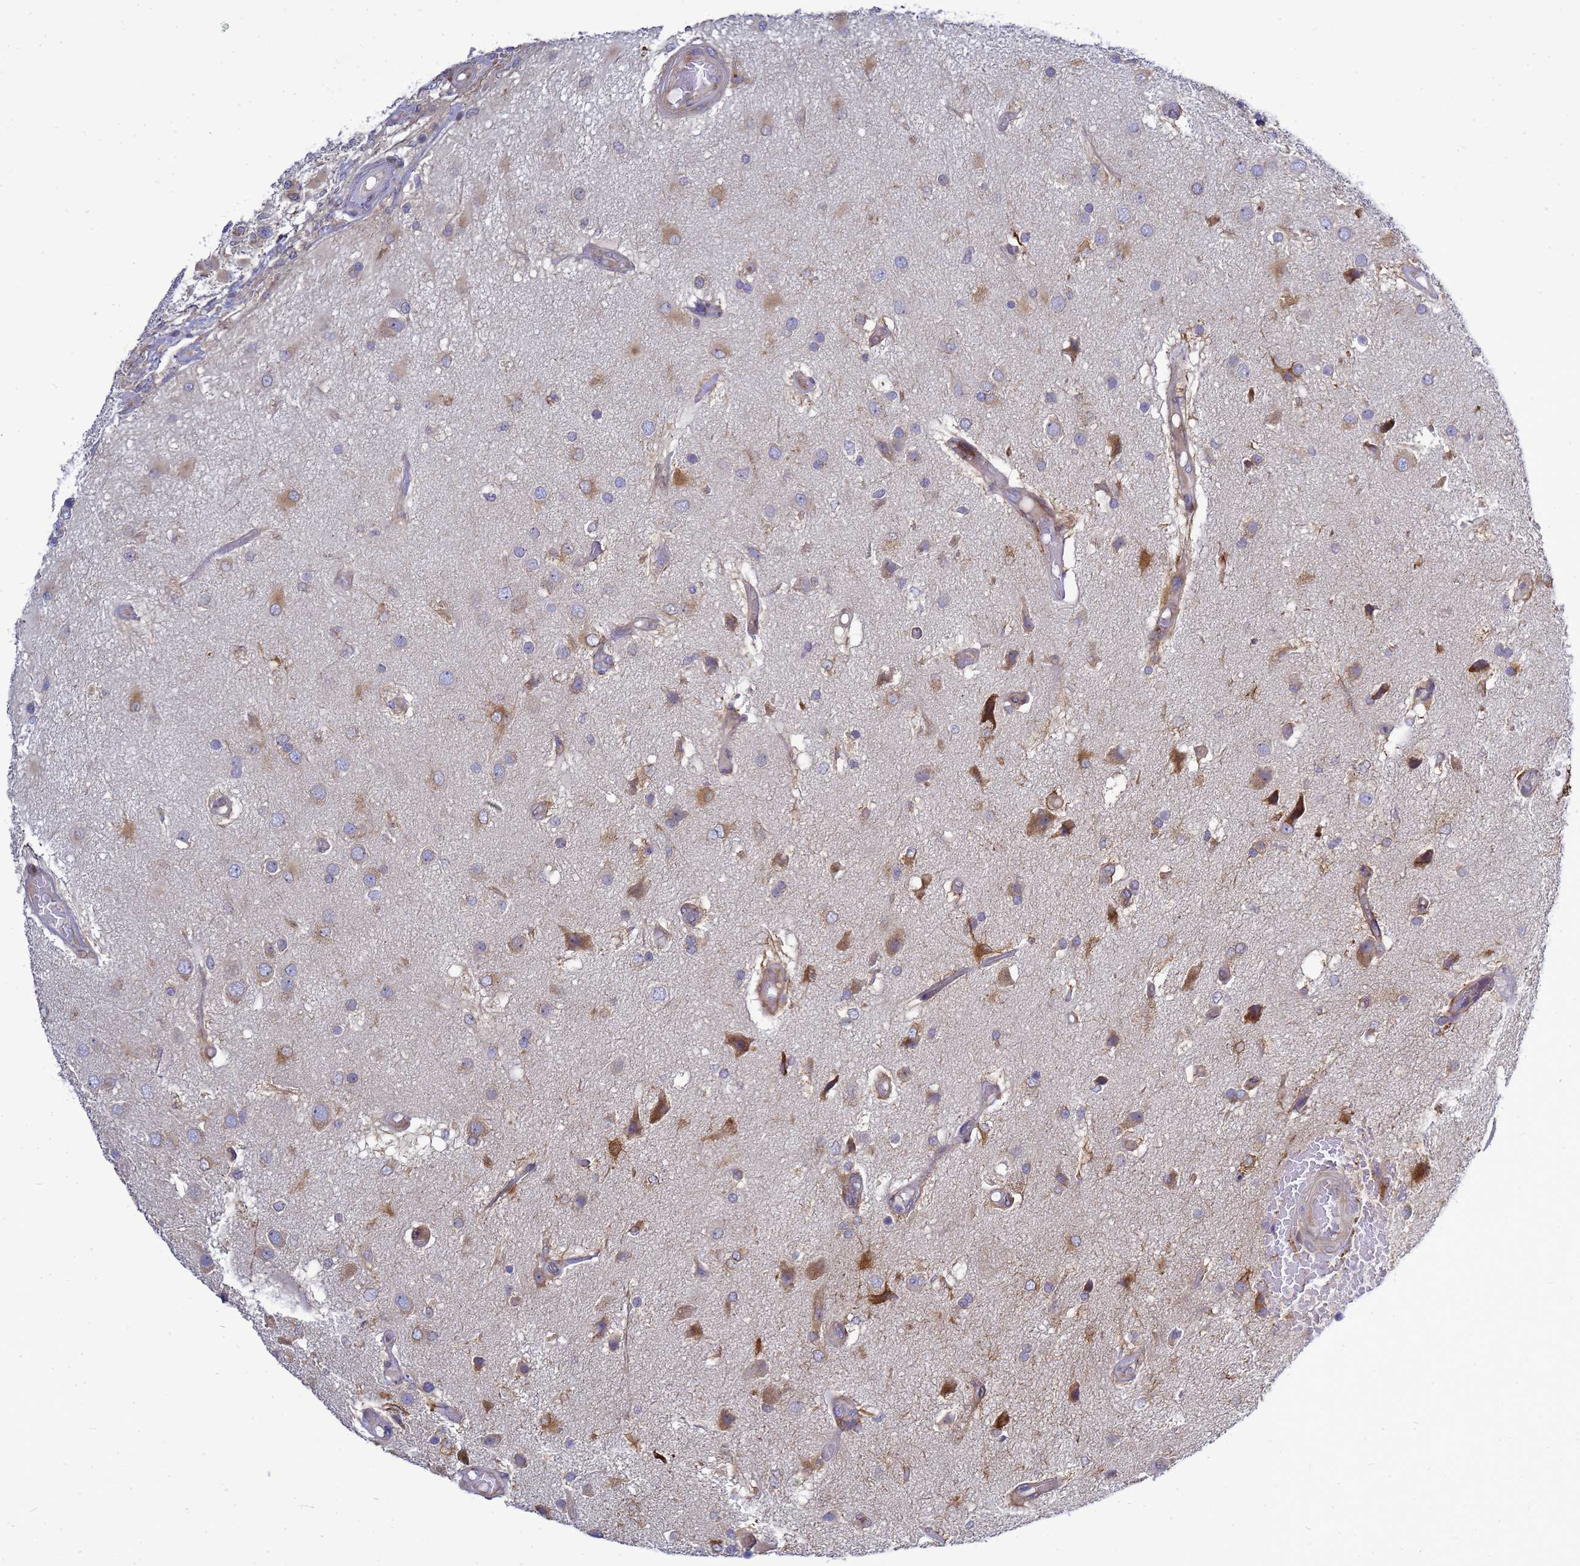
{"staining": {"intensity": "moderate", "quantity": "<25%", "location": "cytoplasmic/membranous"}, "tissue": "glioma", "cell_type": "Tumor cells", "image_type": "cancer", "snomed": [{"axis": "morphology", "description": "Glioma, malignant, High grade"}, {"axis": "morphology", "description": "Glioblastoma, NOS"}, {"axis": "topography", "description": "Brain"}], "caption": "Immunohistochemistry (IHC) micrograph of glioblastoma stained for a protein (brown), which exhibits low levels of moderate cytoplasmic/membranous positivity in approximately <25% of tumor cells.", "gene": "MON1B", "patient": {"sex": "male", "age": 60}}